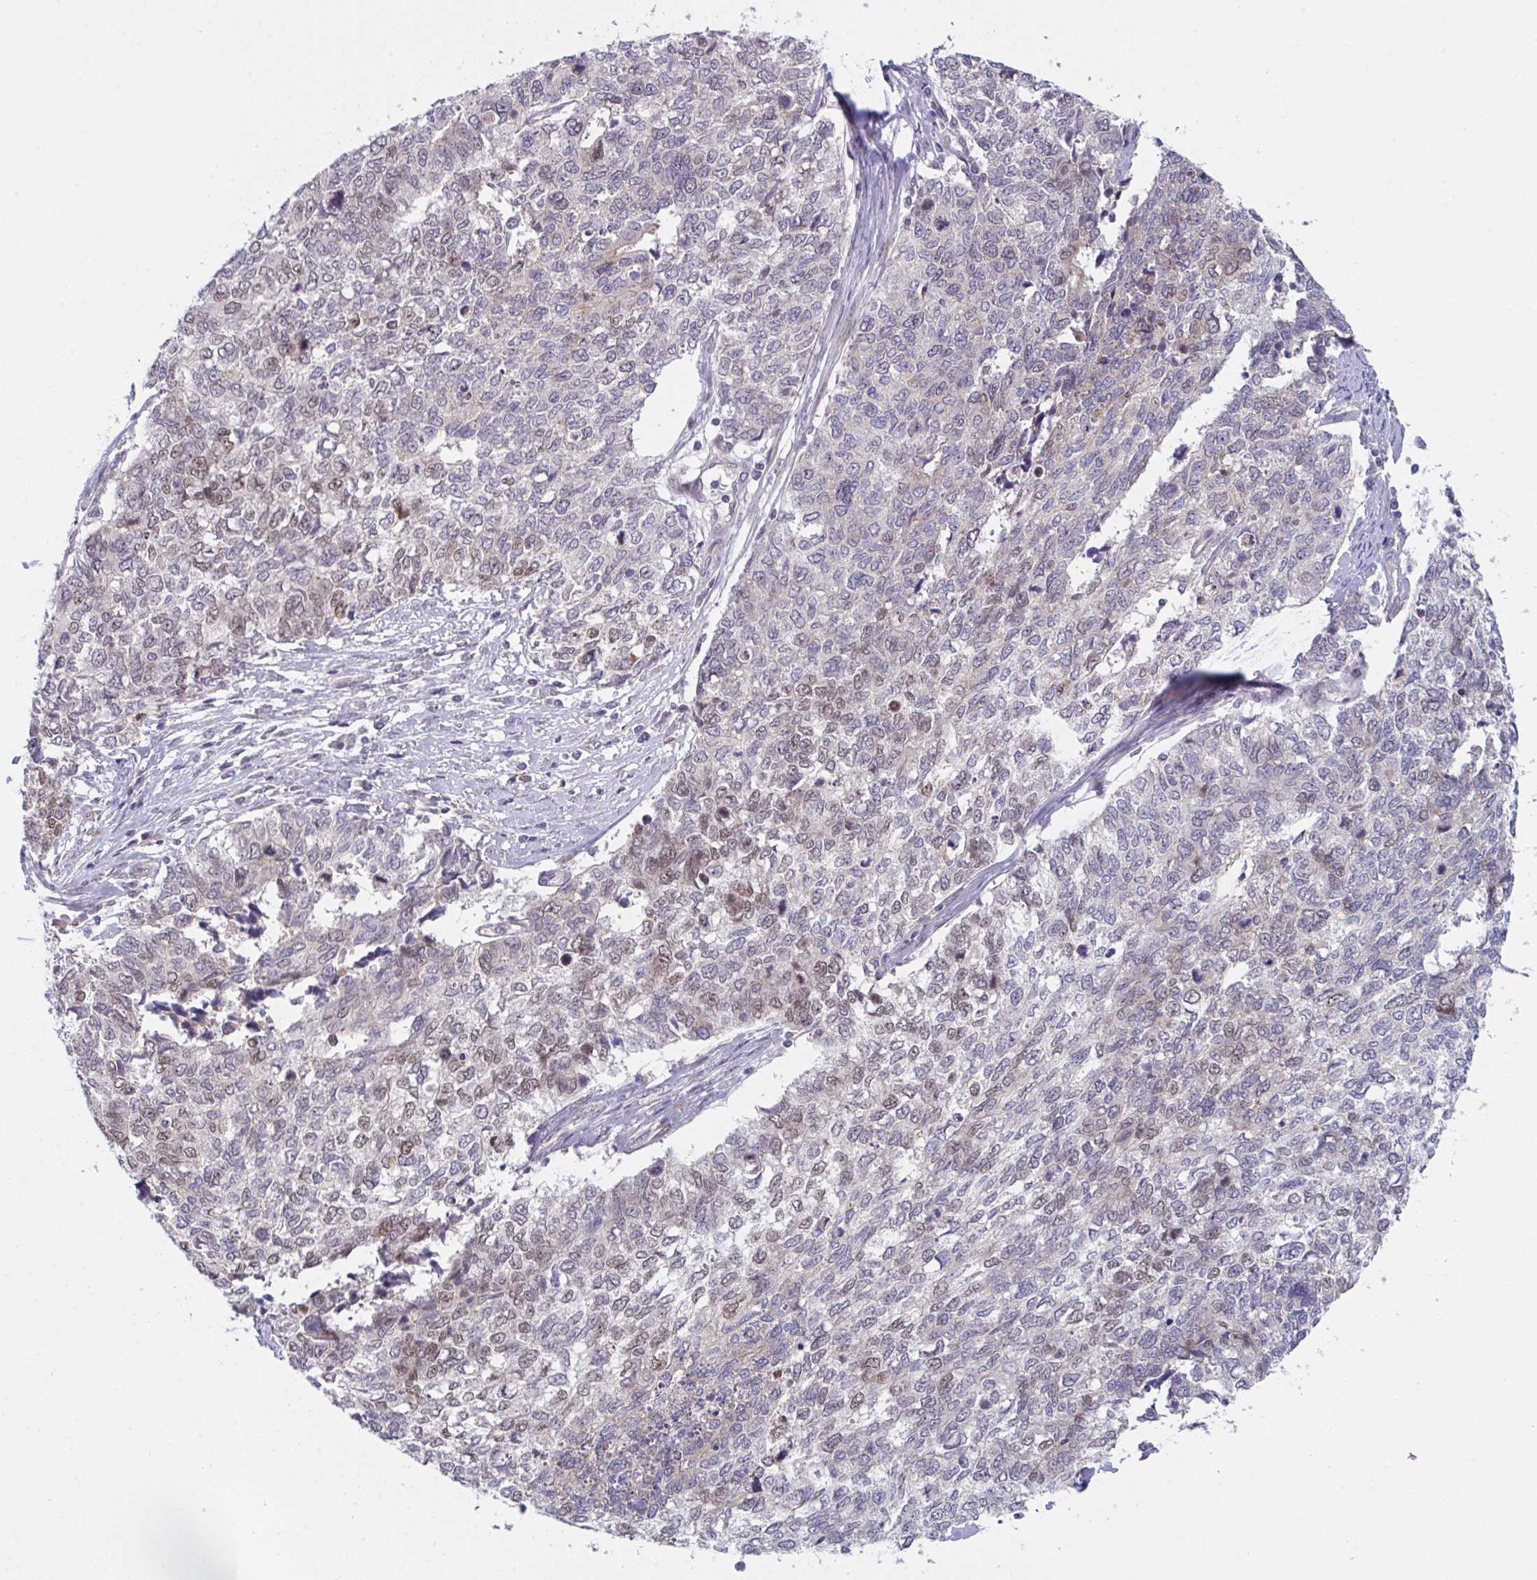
{"staining": {"intensity": "moderate", "quantity": "<25%", "location": "nuclear"}, "tissue": "cervical cancer", "cell_type": "Tumor cells", "image_type": "cancer", "snomed": [{"axis": "morphology", "description": "Adenocarcinoma, NOS"}, {"axis": "topography", "description": "Cervix"}], "caption": "Immunohistochemistry (IHC) image of neoplastic tissue: cervical adenocarcinoma stained using immunohistochemistry (IHC) shows low levels of moderate protein expression localized specifically in the nuclear of tumor cells, appearing as a nuclear brown color.", "gene": "RBM18", "patient": {"sex": "female", "age": 63}}